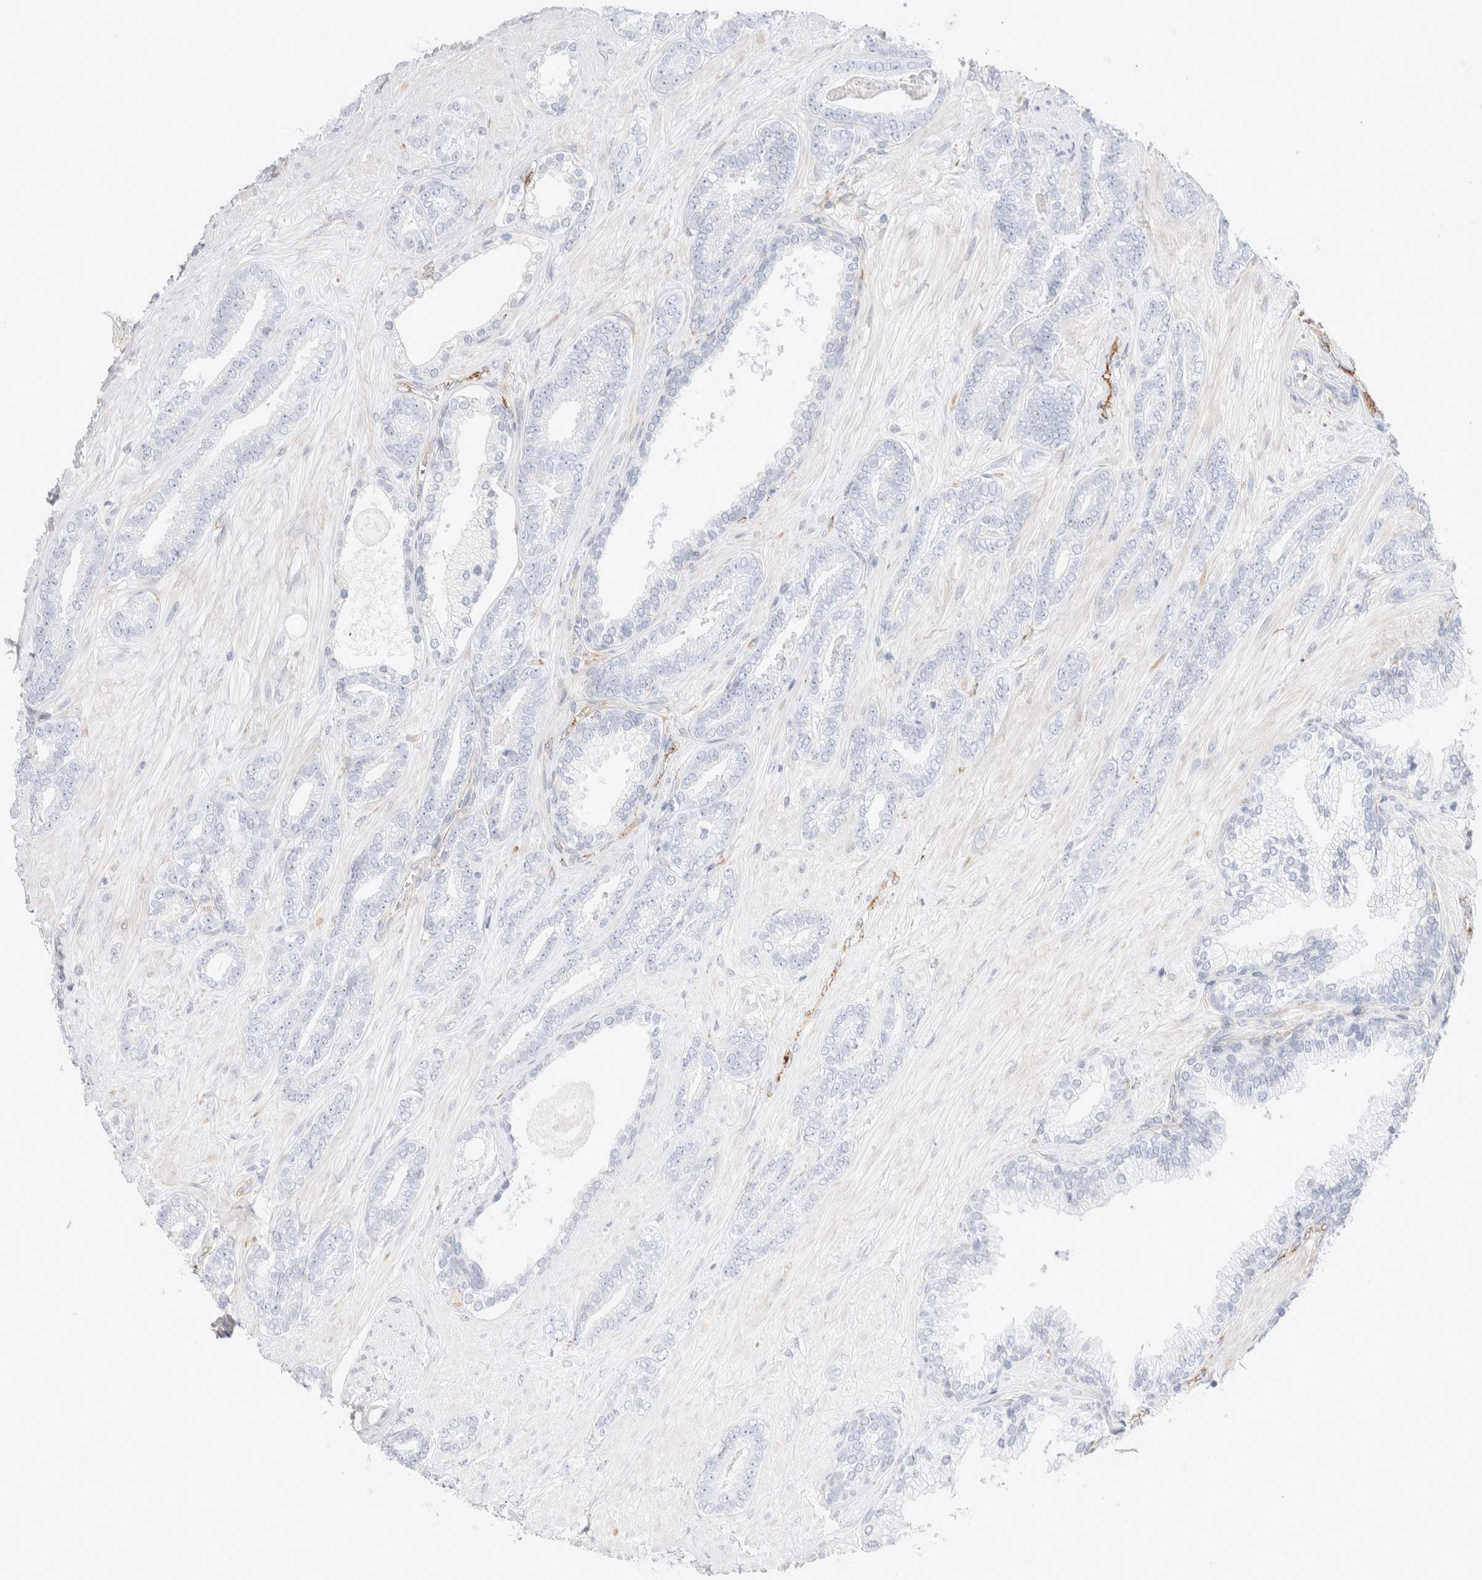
{"staining": {"intensity": "negative", "quantity": "none", "location": "none"}, "tissue": "prostate cancer", "cell_type": "Tumor cells", "image_type": "cancer", "snomed": [{"axis": "morphology", "description": "Adenocarcinoma, Low grade"}, {"axis": "topography", "description": "Prostate"}], "caption": "Immunohistochemical staining of human prostate adenocarcinoma (low-grade) displays no significant expression in tumor cells. (Brightfield microscopy of DAB (3,3'-diaminobenzidine) immunohistochemistry (IHC) at high magnification).", "gene": "CNPY4", "patient": {"sex": "male", "age": 71}}